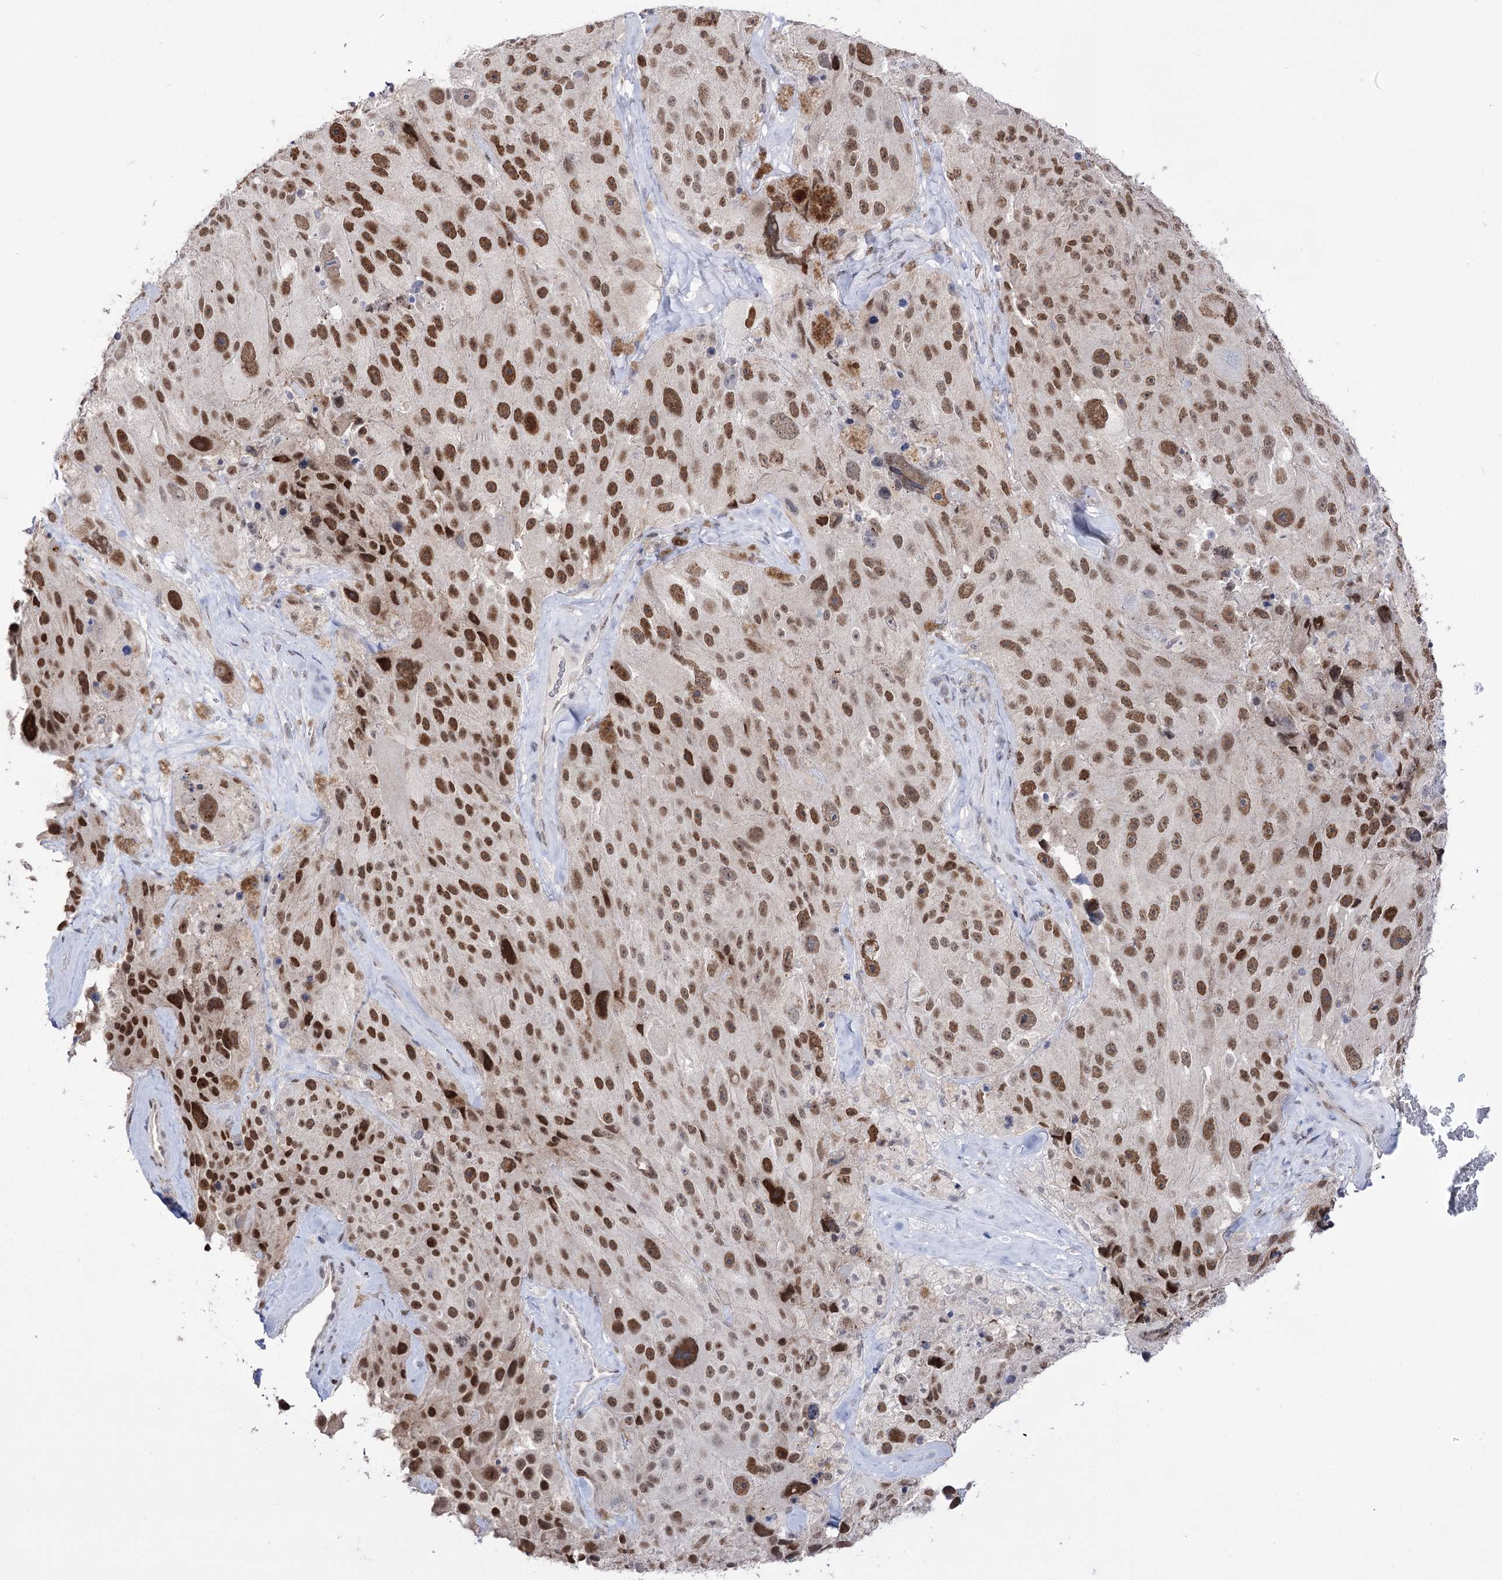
{"staining": {"intensity": "moderate", "quantity": ">75%", "location": "nuclear"}, "tissue": "melanoma", "cell_type": "Tumor cells", "image_type": "cancer", "snomed": [{"axis": "morphology", "description": "Malignant melanoma, Metastatic site"}, {"axis": "topography", "description": "Lymph node"}], "caption": "IHC of human melanoma demonstrates medium levels of moderate nuclear staining in about >75% of tumor cells.", "gene": "VGLL4", "patient": {"sex": "male", "age": 62}}